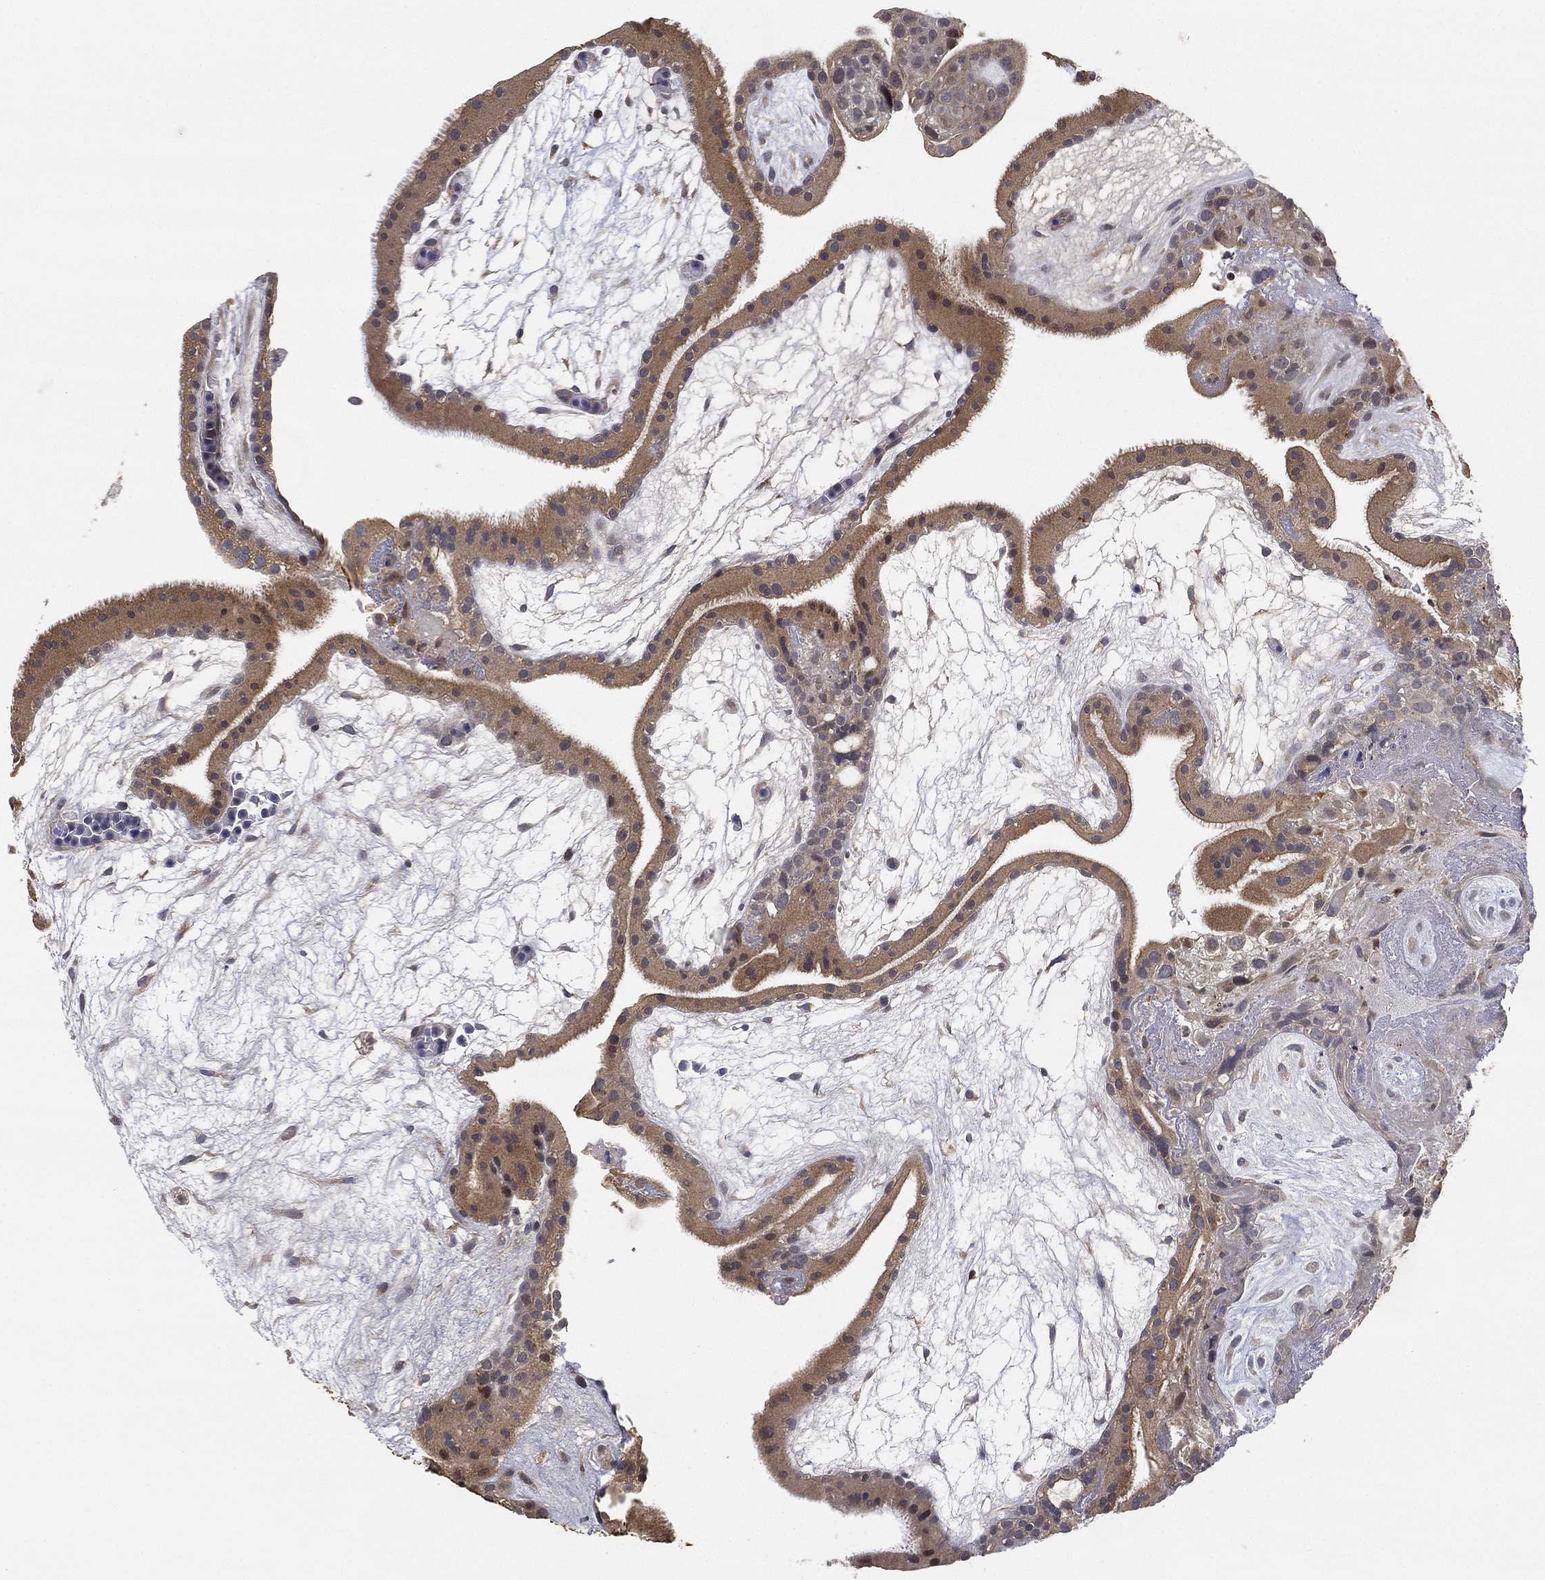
{"staining": {"intensity": "negative", "quantity": "none", "location": "none"}, "tissue": "placenta", "cell_type": "Decidual cells", "image_type": "normal", "snomed": [{"axis": "morphology", "description": "Normal tissue, NOS"}, {"axis": "topography", "description": "Placenta"}], "caption": "Histopathology image shows no significant protein staining in decidual cells of unremarkable placenta. (DAB immunohistochemistry with hematoxylin counter stain).", "gene": "CFAP251", "patient": {"sex": "female", "age": 19}}